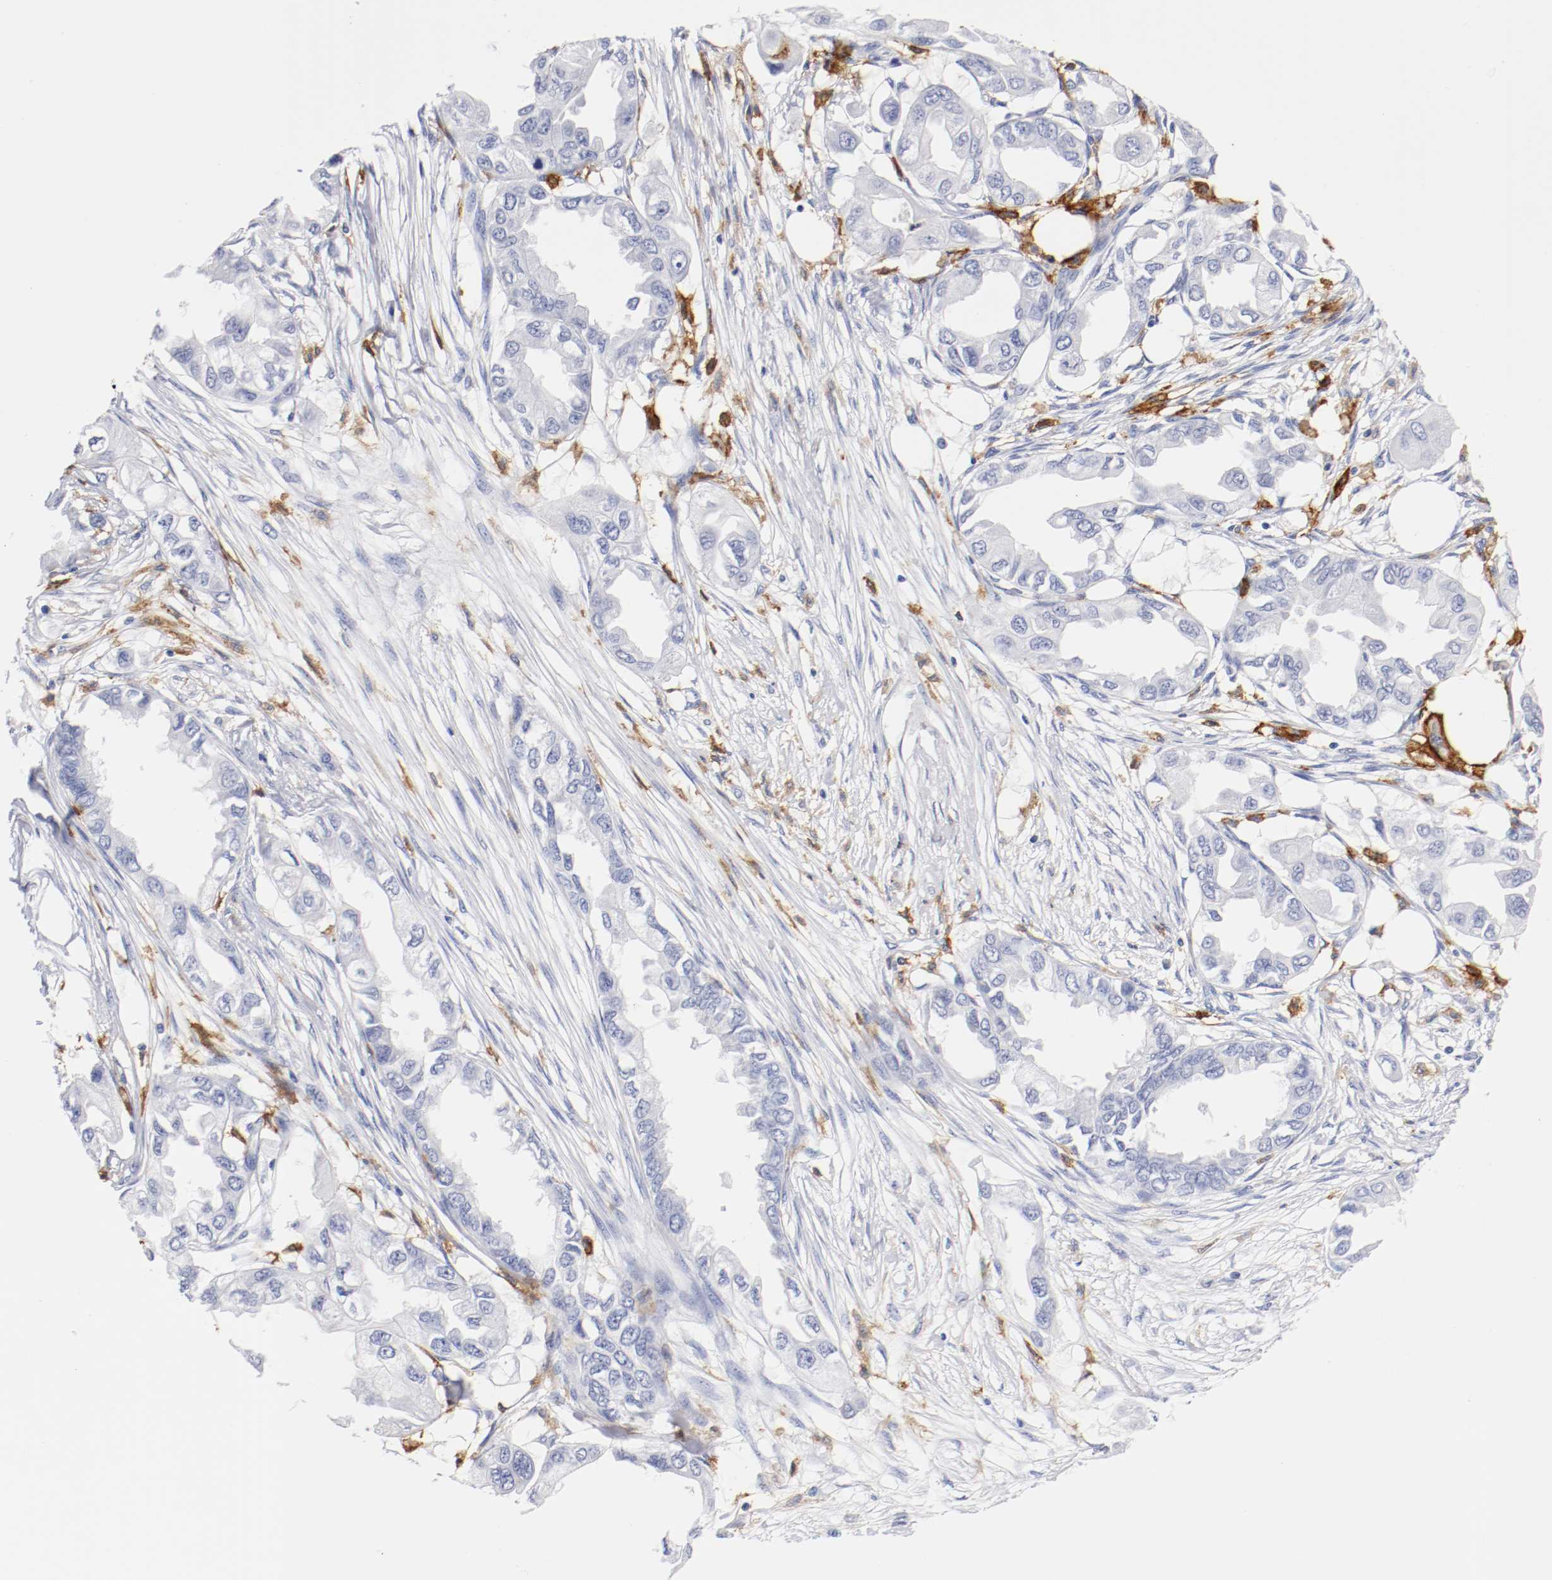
{"staining": {"intensity": "negative", "quantity": "none", "location": "none"}, "tissue": "endometrial cancer", "cell_type": "Tumor cells", "image_type": "cancer", "snomed": [{"axis": "morphology", "description": "Adenocarcinoma, NOS"}, {"axis": "topography", "description": "Endometrium"}], "caption": "The immunohistochemistry histopathology image has no significant expression in tumor cells of endometrial adenocarcinoma tissue.", "gene": "ITGAX", "patient": {"sex": "female", "age": 67}}